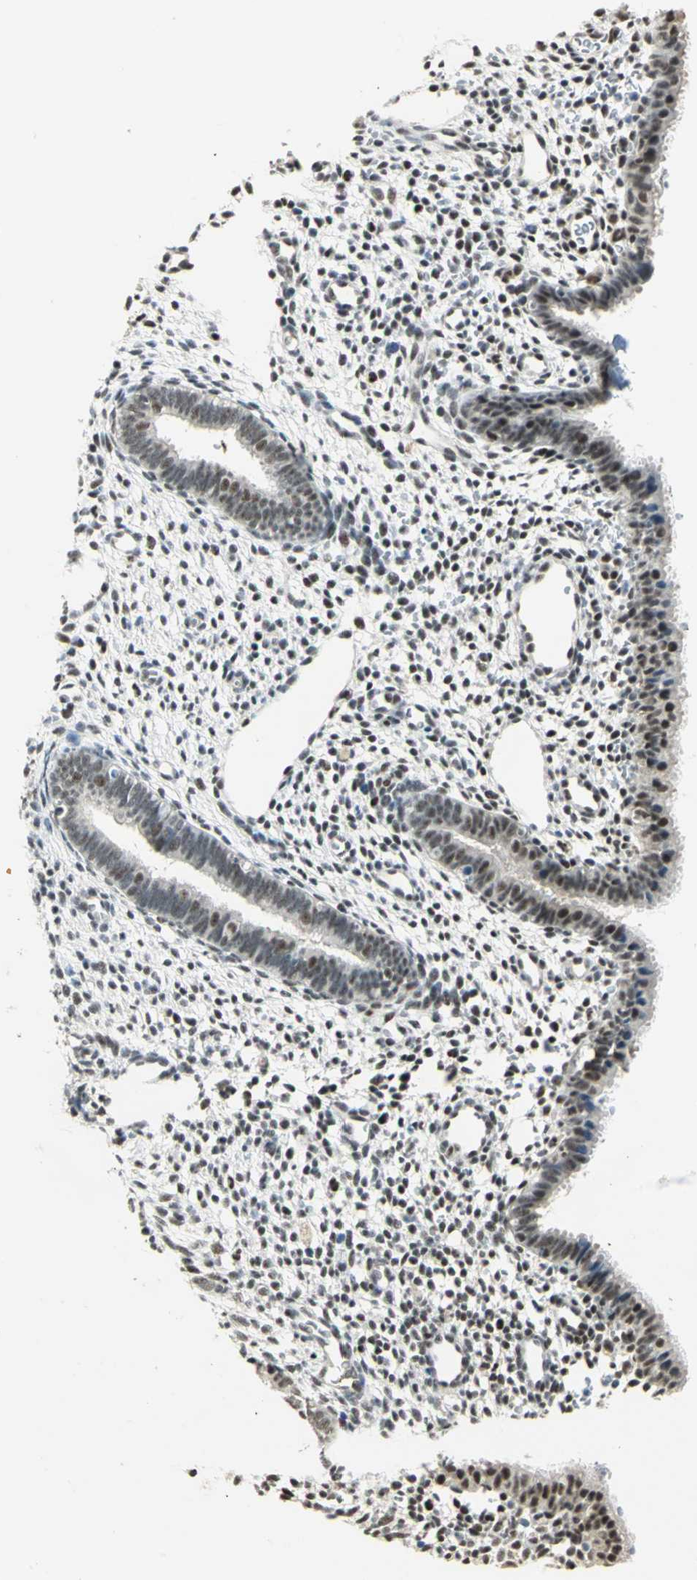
{"staining": {"intensity": "strong", "quantity": "25%-75%", "location": "nuclear"}, "tissue": "endometrium", "cell_type": "Cells in endometrial stroma", "image_type": "normal", "snomed": [{"axis": "morphology", "description": "Normal tissue, NOS"}, {"axis": "topography", "description": "Endometrium"}], "caption": "Endometrium stained for a protein (brown) displays strong nuclear positive positivity in about 25%-75% of cells in endometrial stroma.", "gene": "CCNT1", "patient": {"sex": "female", "age": 27}}